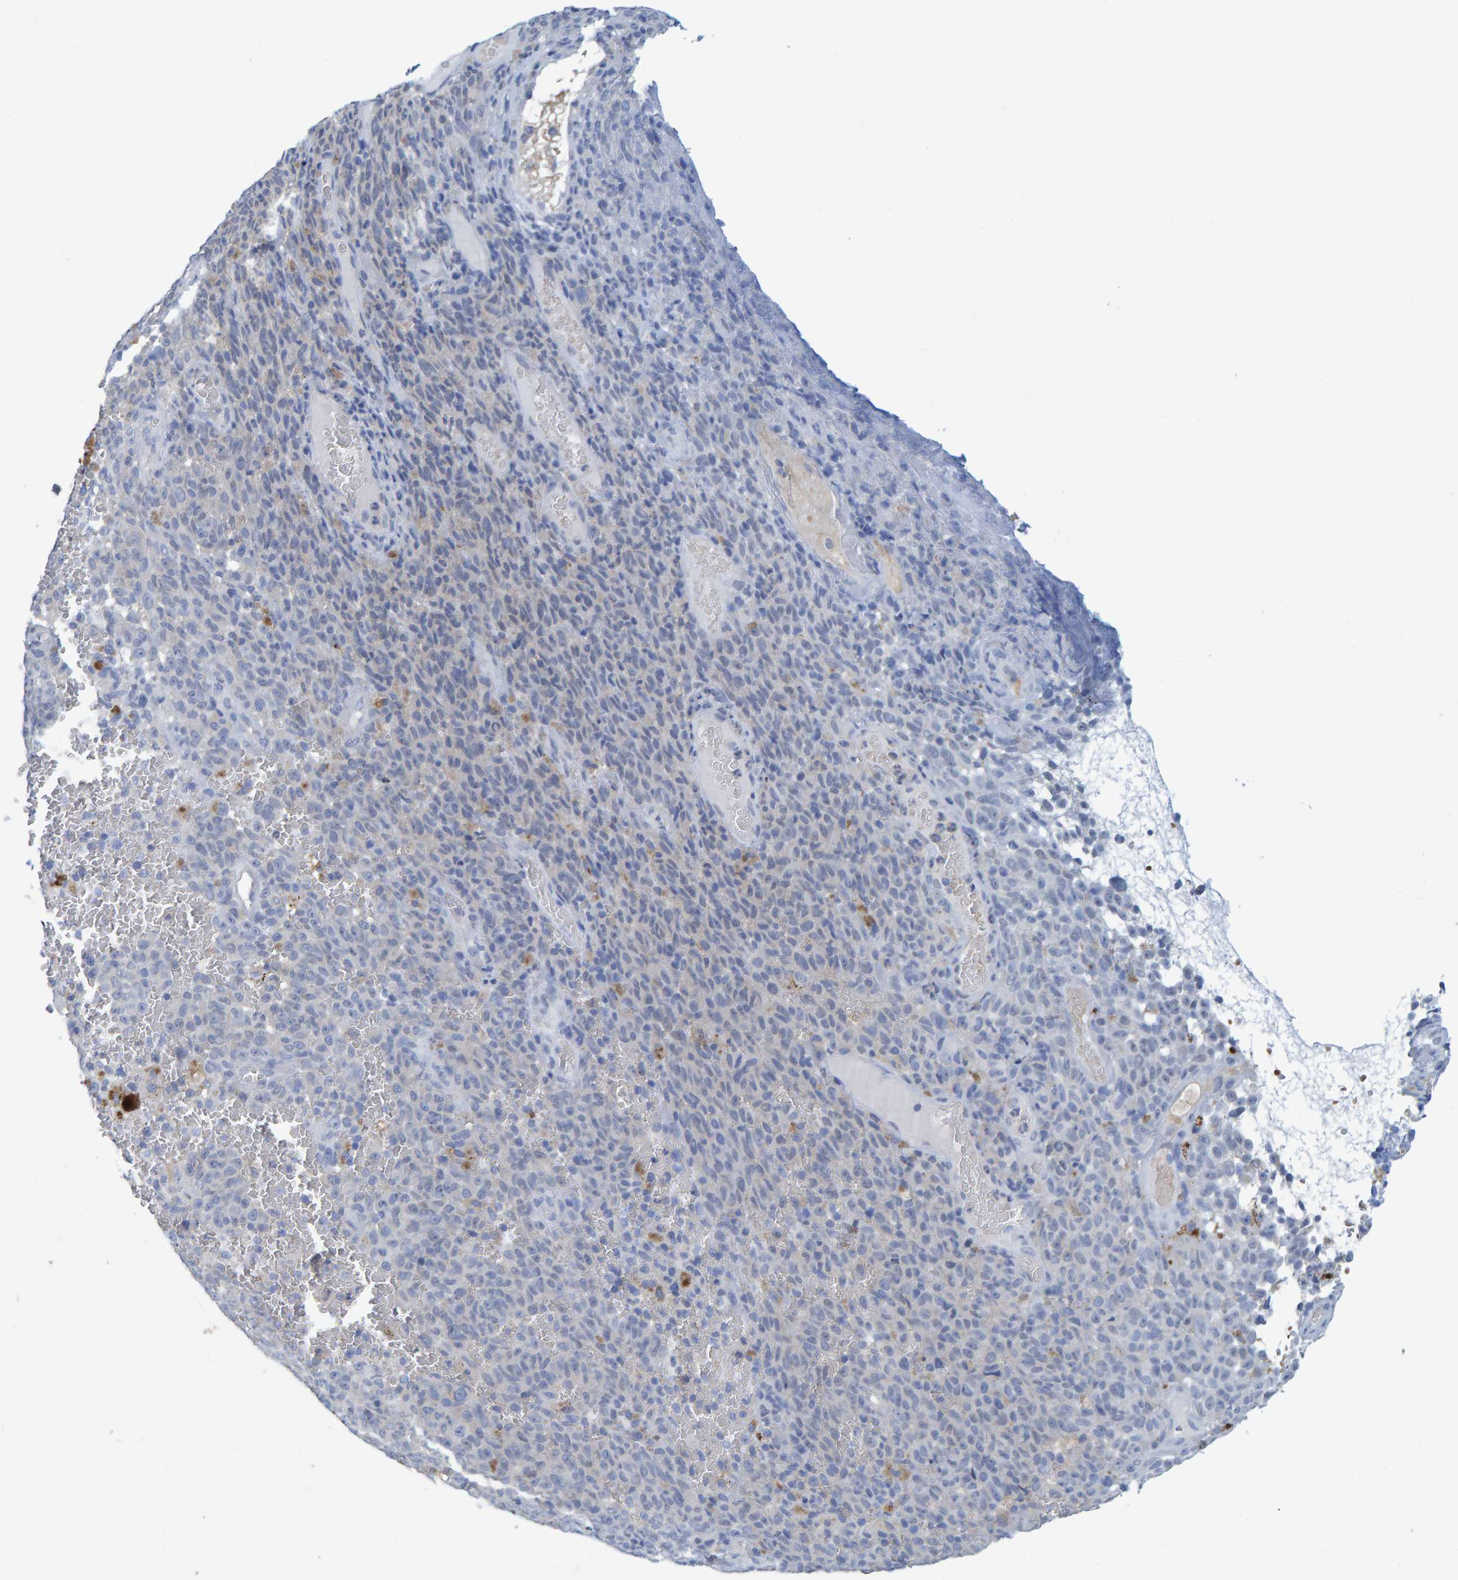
{"staining": {"intensity": "negative", "quantity": "none", "location": "none"}, "tissue": "melanoma", "cell_type": "Tumor cells", "image_type": "cancer", "snomed": [{"axis": "morphology", "description": "Malignant melanoma, NOS"}, {"axis": "topography", "description": "Skin"}], "caption": "DAB immunohistochemical staining of human melanoma demonstrates no significant positivity in tumor cells.", "gene": "ALAD", "patient": {"sex": "female", "age": 82}}